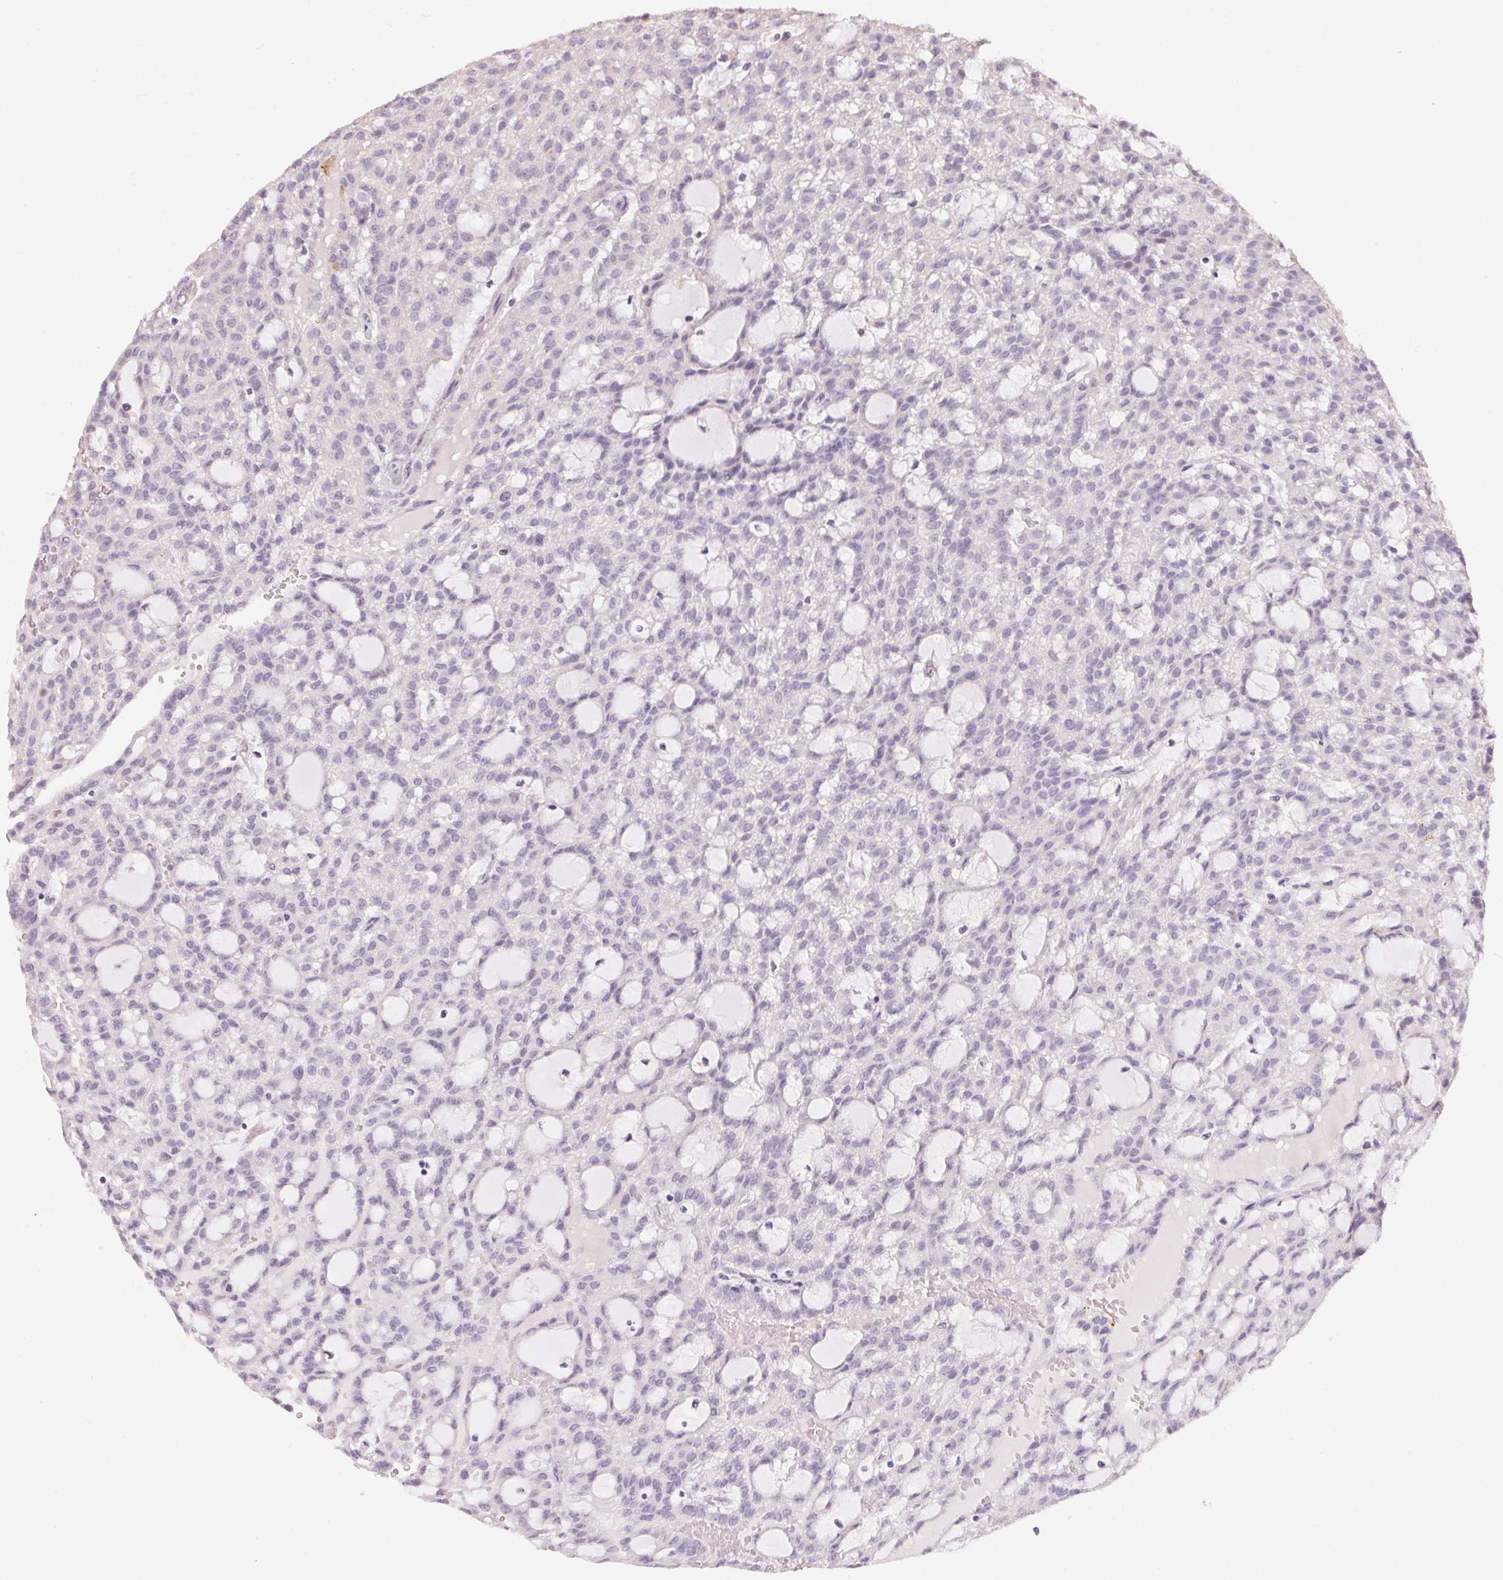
{"staining": {"intensity": "negative", "quantity": "none", "location": "none"}, "tissue": "renal cancer", "cell_type": "Tumor cells", "image_type": "cancer", "snomed": [{"axis": "morphology", "description": "Adenocarcinoma, NOS"}, {"axis": "topography", "description": "Kidney"}], "caption": "Human renal cancer stained for a protein using IHC demonstrates no expression in tumor cells.", "gene": "SERPINB1", "patient": {"sex": "male", "age": 63}}